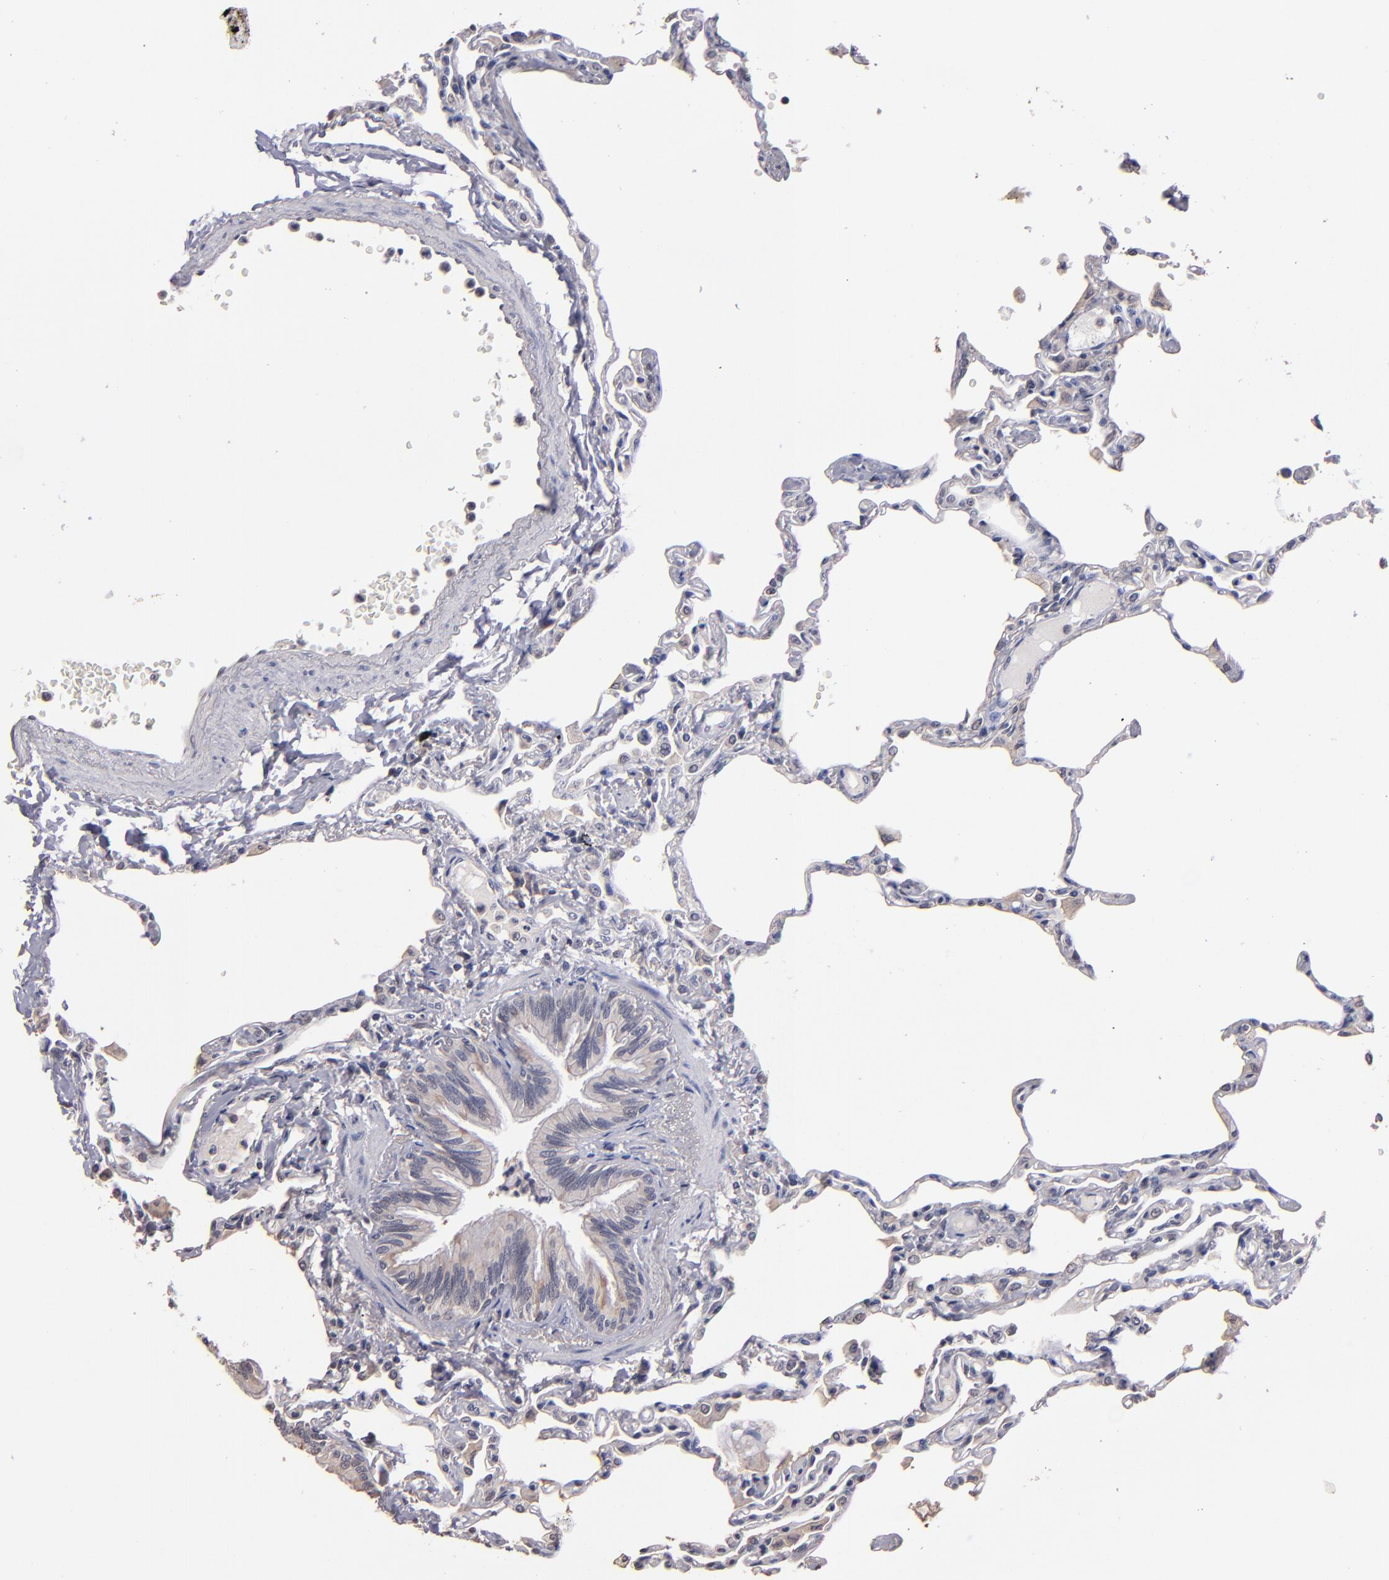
{"staining": {"intensity": "negative", "quantity": "none", "location": "none"}, "tissue": "lung", "cell_type": "Alveolar cells", "image_type": "normal", "snomed": [{"axis": "morphology", "description": "Normal tissue, NOS"}, {"axis": "topography", "description": "Lung"}], "caption": "Protein analysis of unremarkable lung shows no significant positivity in alveolar cells.", "gene": "S100A1", "patient": {"sex": "female", "age": 49}}